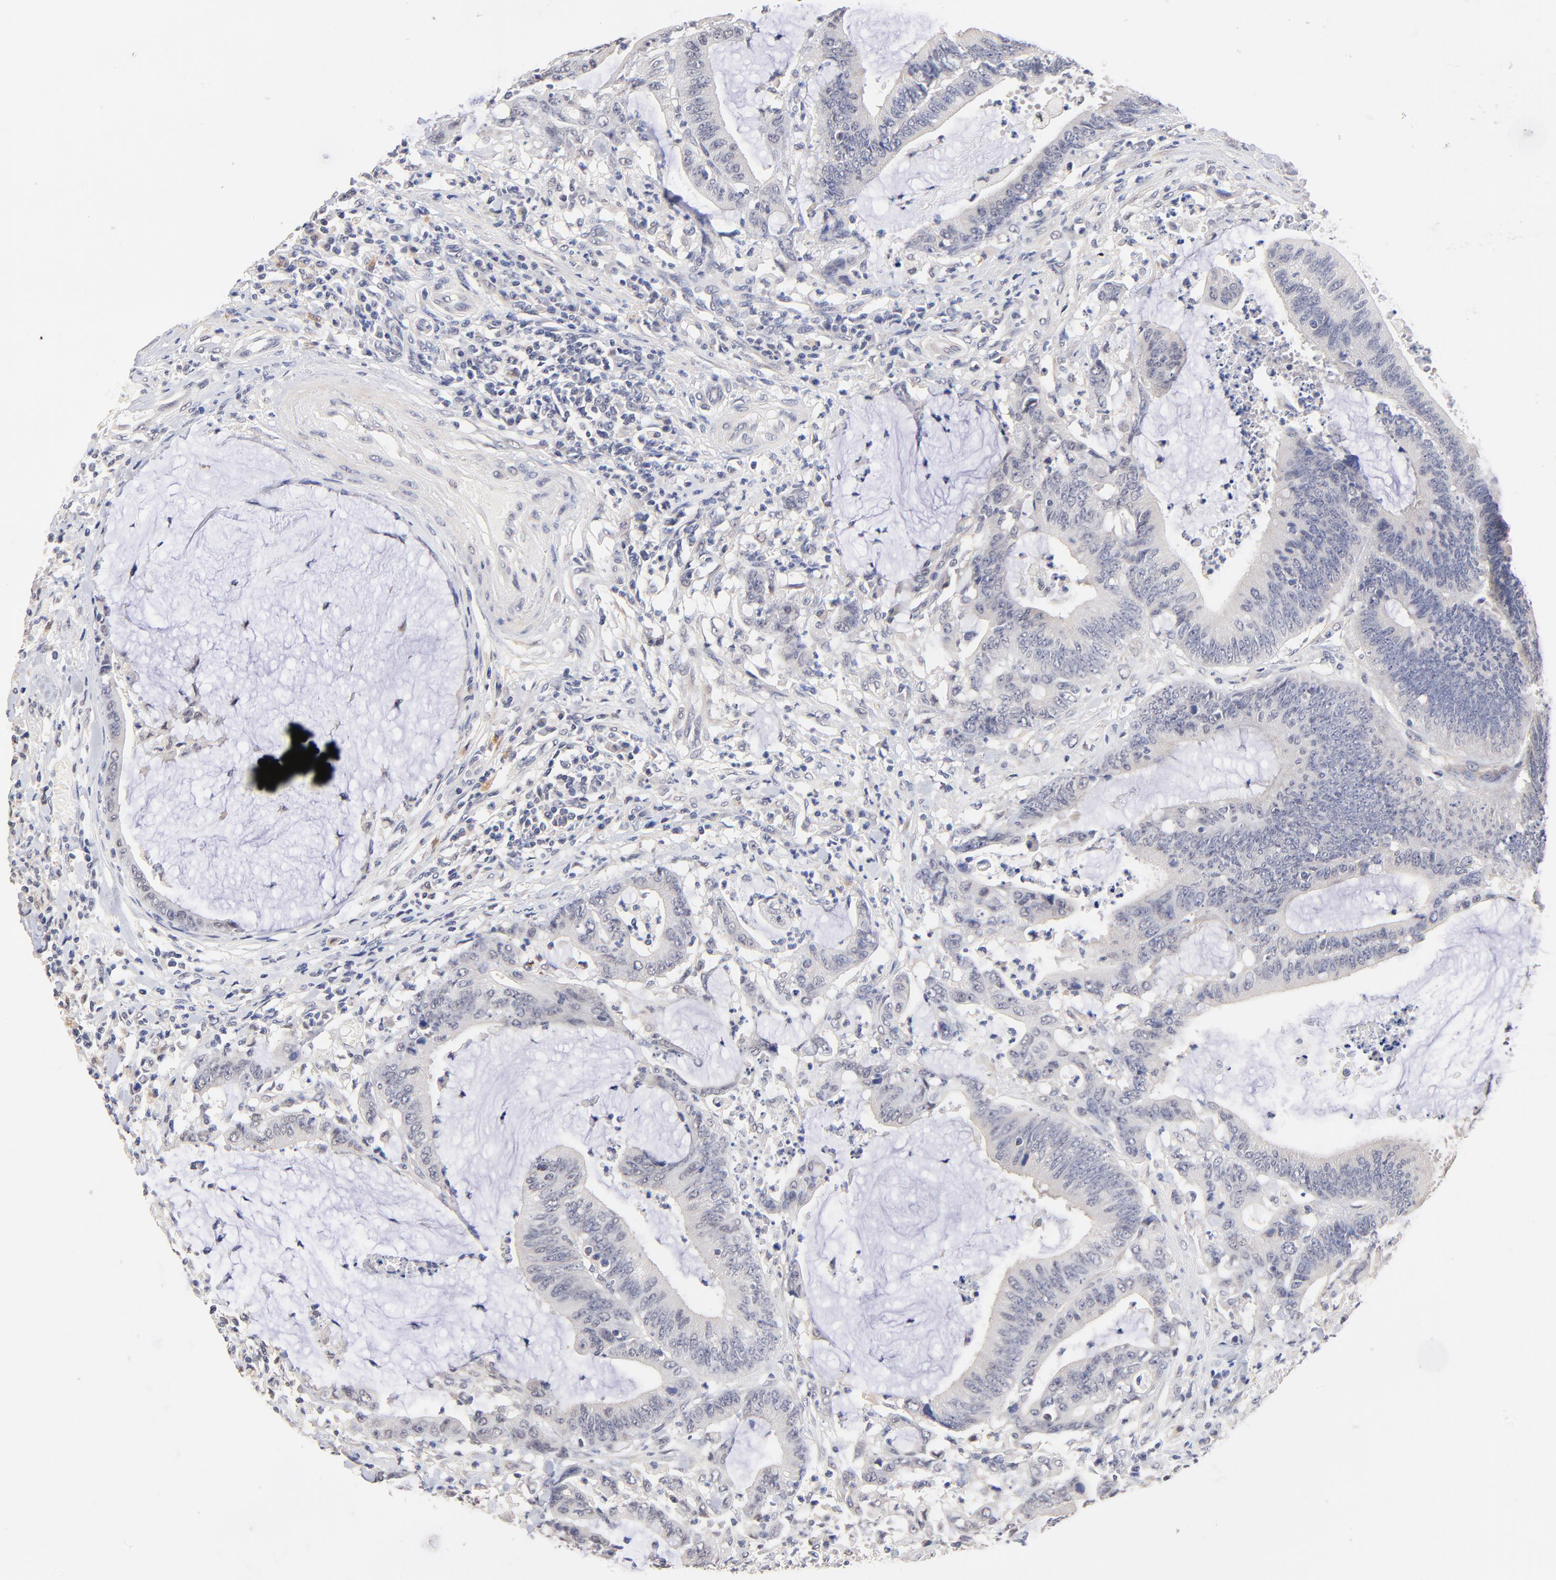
{"staining": {"intensity": "negative", "quantity": "none", "location": "none"}, "tissue": "colorectal cancer", "cell_type": "Tumor cells", "image_type": "cancer", "snomed": [{"axis": "morphology", "description": "Adenocarcinoma, NOS"}, {"axis": "topography", "description": "Rectum"}], "caption": "A histopathology image of colorectal cancer (adenocarcinoma) stained for a protein reveals no brown staining in tumor cells. (Brightfield microscopy of DAB (3,3'-diaminobenzidine) immunohistochemistry at high magnification).", "gene": "RIBC2", "patient": {"sex": "female", "age": 66}}